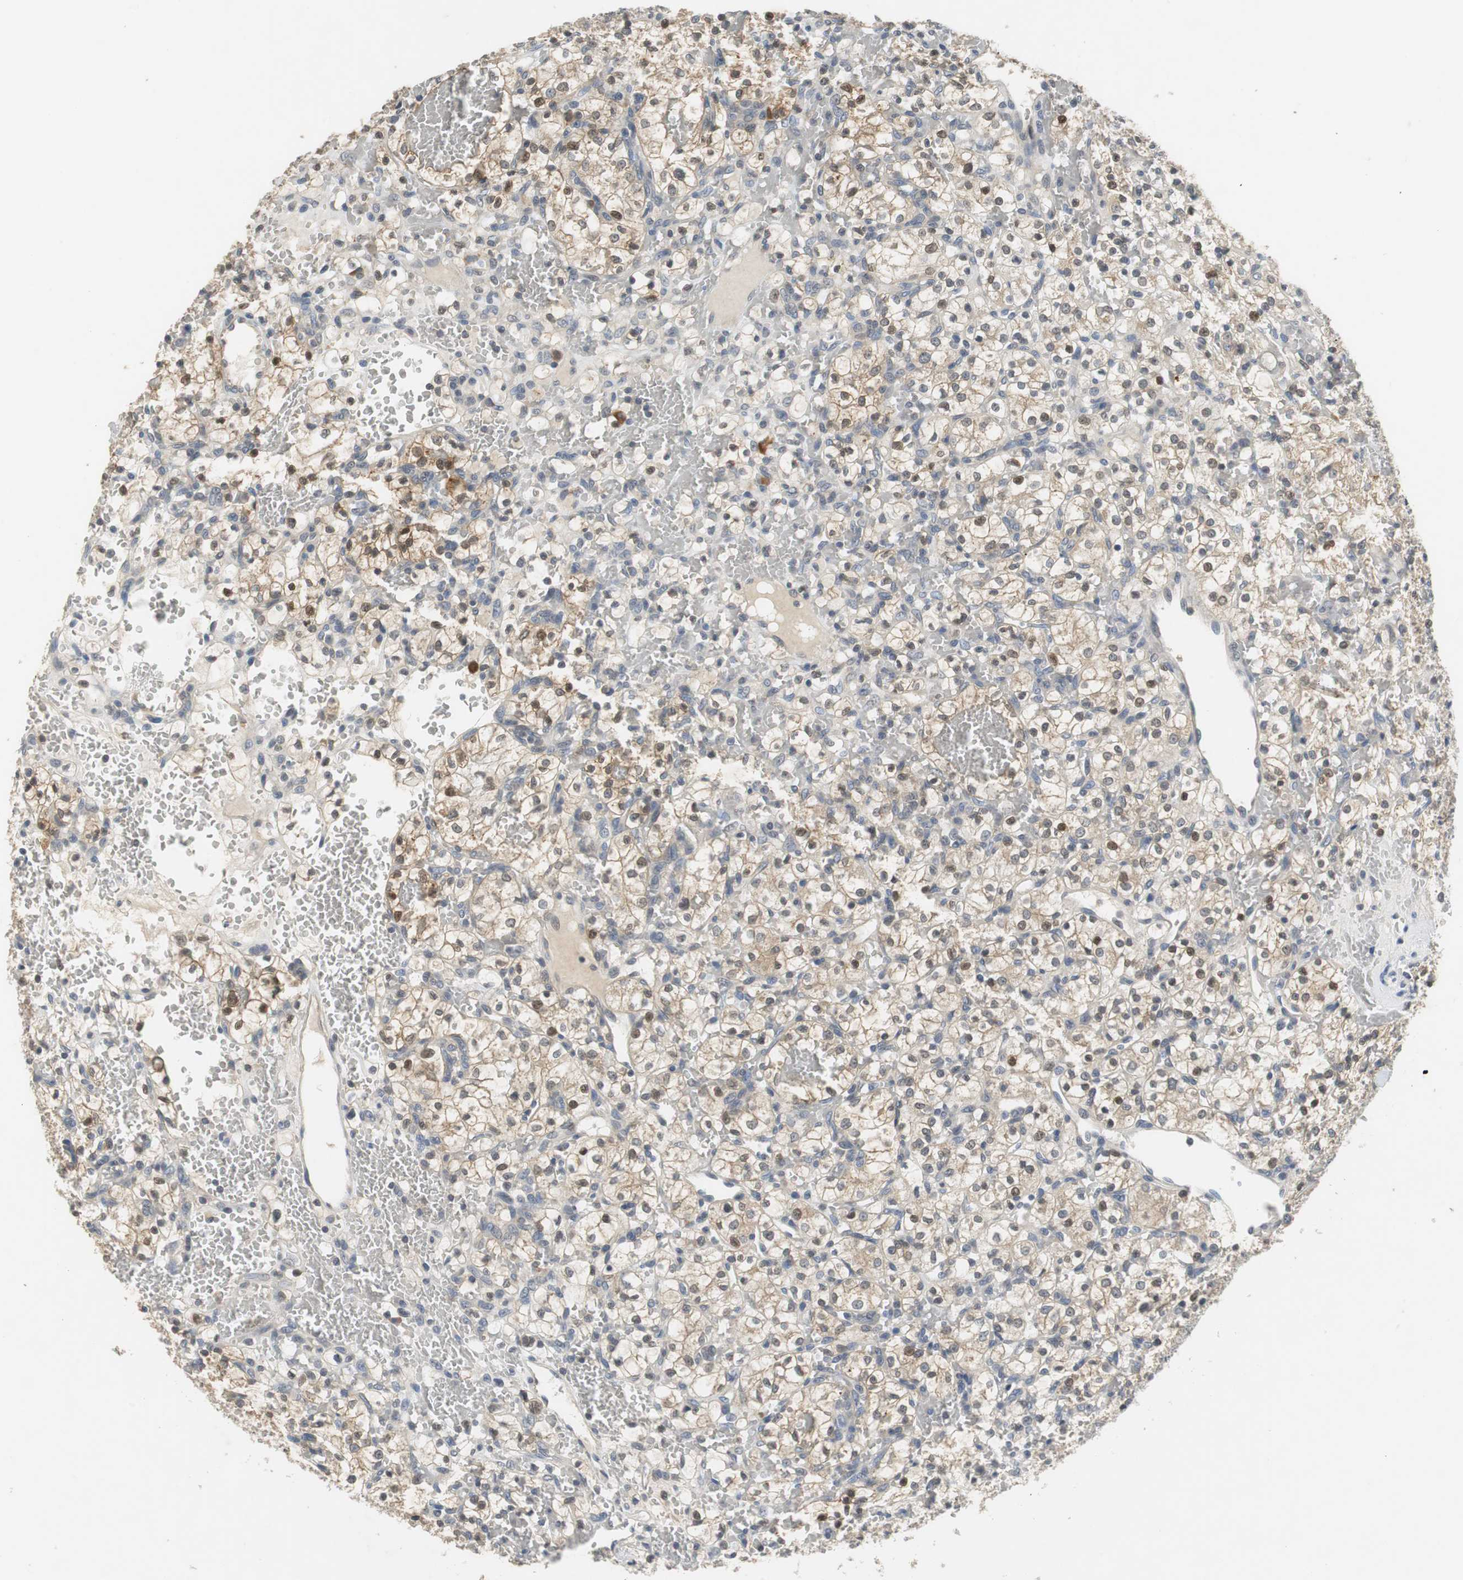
{"staining": {"intensity": "moderate", "quantity": "25%-75%", "location": "cytoplasmic/membranous"}, "tissue": "renal cancer", "cell_type": "Tumor cells", "image_type": "cancer", "snomed": [{"axis": "morphology", "description": "Adenocarcinoma, NOS"}, {"axis": "topography", "description": "Kidney"}], "caption": "A brown stain shows moderate cytoplasmic/membranous positivity of a protein in human renal cancer (adenocarcinoma) tumor cells.", "gene": "GLCCI1", "patient": {"sex": "female", "age": 60}}